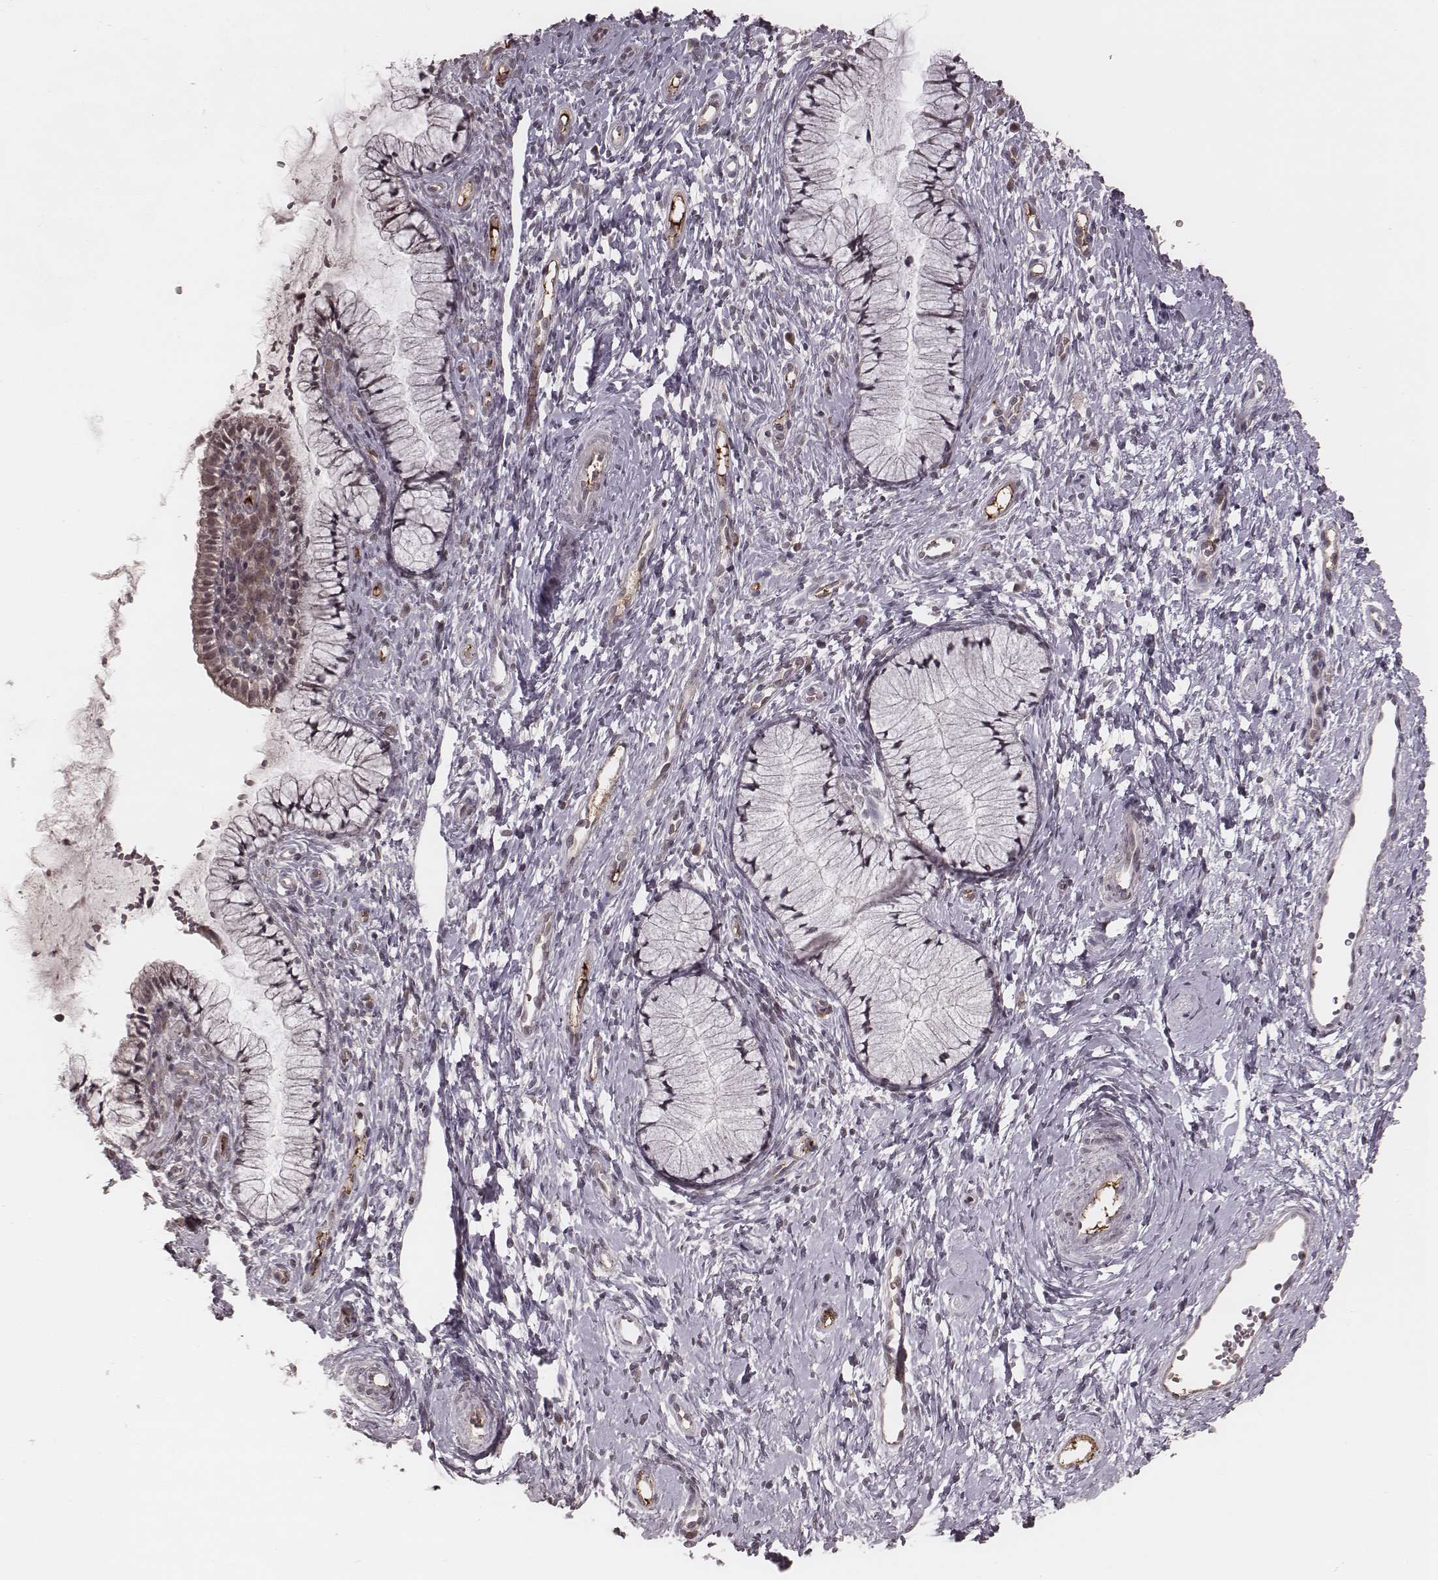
{"staining": {"intensity": "negative", "quantity": "none", "location": "none"}, "tissue": "cervix", "cell_type": "Glandular cells", "image_type": "normal", "snomed": [{"axis": "morphology", "description": "Normal tissue, NOS"}, {"axis": "topography", "description": "Cervix"}], "caption": "DAB immunohistochemical staining of unremarkable human cervix reveals no significant staining in glandular cells. (IHC, brightfield microscopy, high magnification).", "gene": "IL5", "patient": {"sex": "female", "age": 36}}